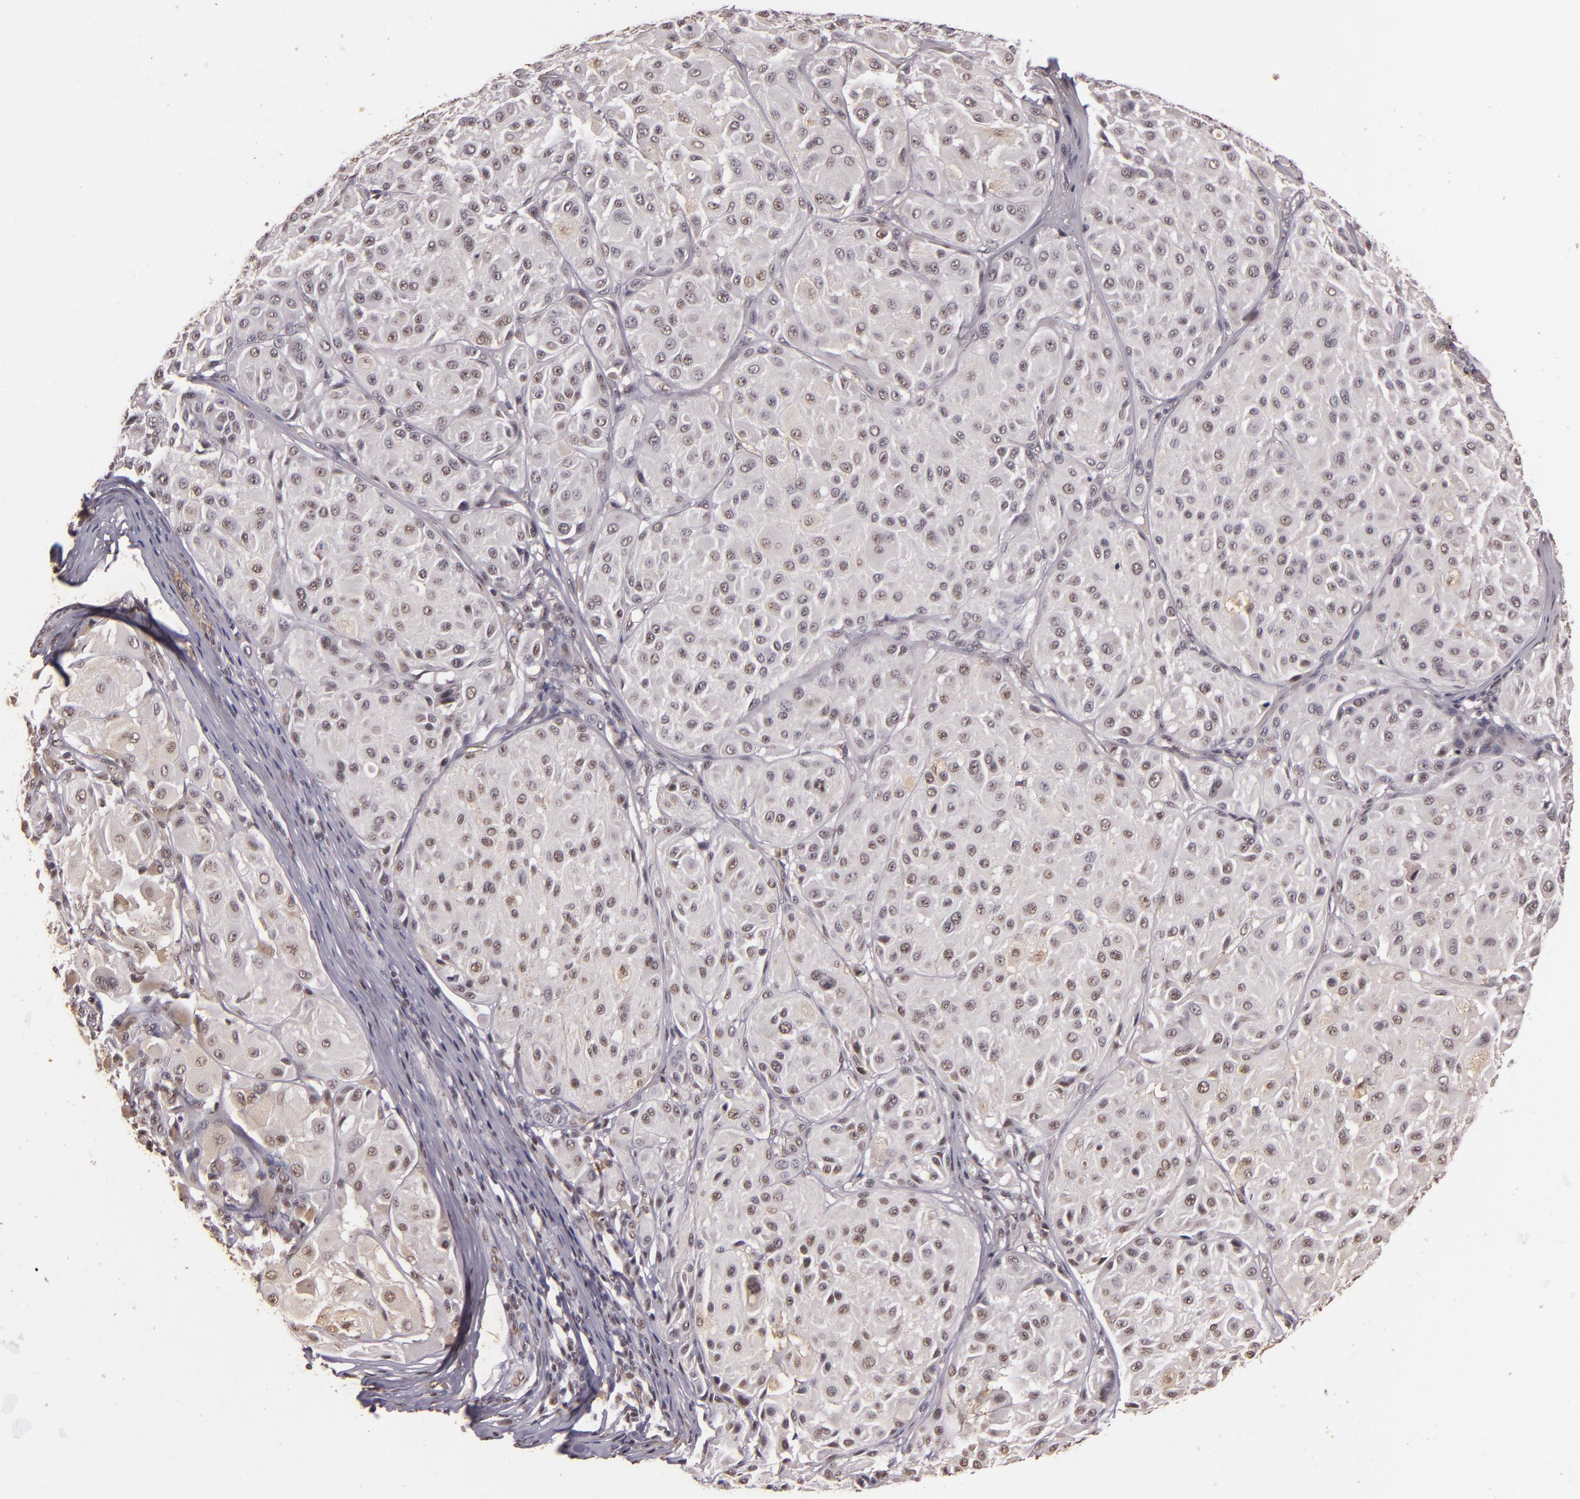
{"staining": {"intensity": "weak", "quantity": "25%-75%", "location": "nuclear"}, "tissue": "melanoma", "cell_type": "Tumor cells", "image_type": "cancer", "snomed": [{"axis": "morphology", "description": "Malignant melanoma, NOS"}, {"axis": "topography", "description": "Skin"}], "caption": "Approximately 25%-75% of tumor cells in melanoma reveal weak nuclear protein staining as visualized by brown immunohistochemical staining.", "gene": "CBX3", "patient": {"sex": "male", "age": 36}}